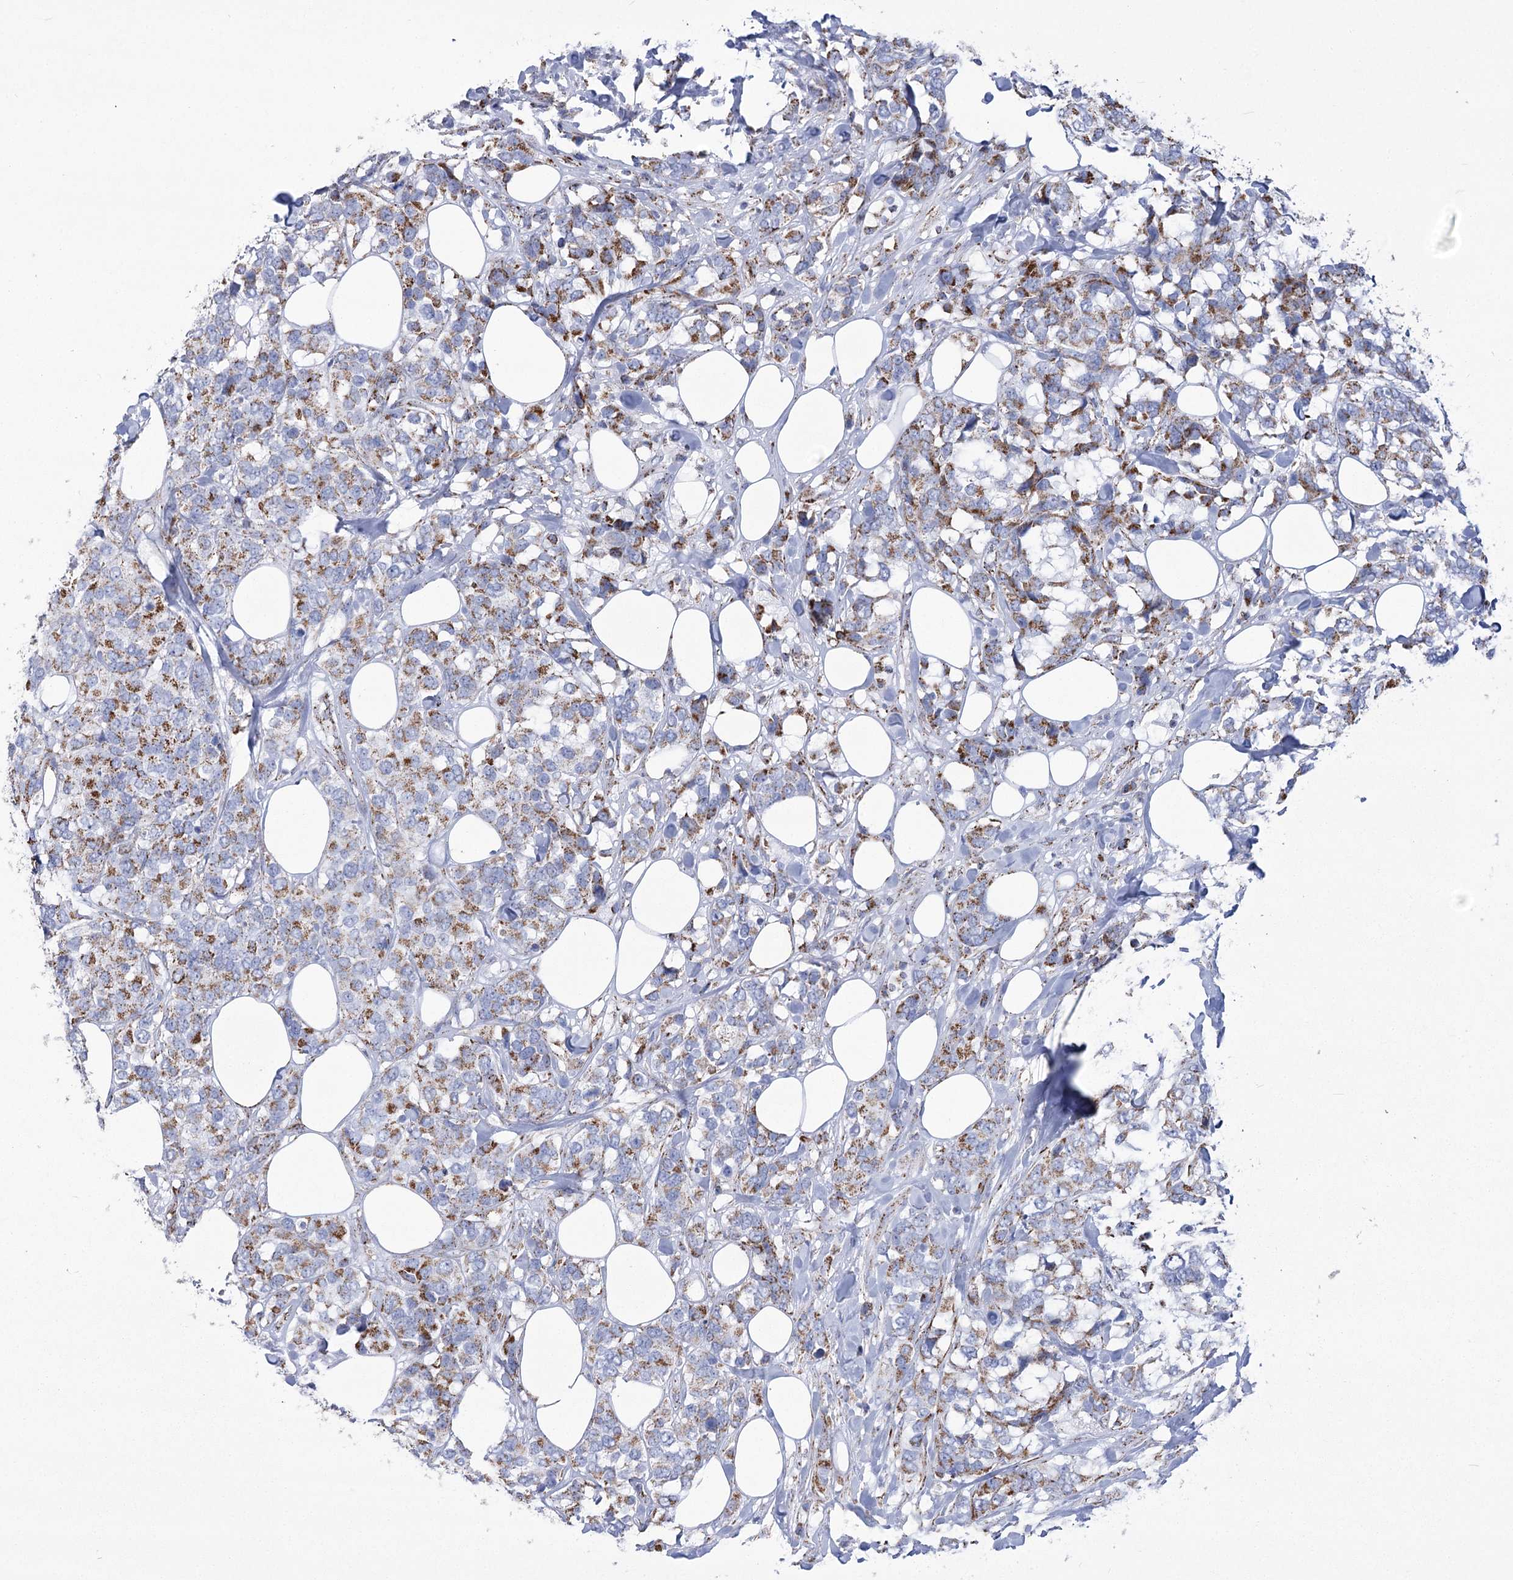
{"staining": {"intensity": "moderate", "quantity": ">75%", "location": "cytoplasmic/membranous"}, "tissue": "breast cancer", "cell_type": "Tumor cells", "image_type": "cancer", "snomed": [{"axis": "morphology", "description": "Lobular carcinoma"}, {"axis": "topography", "description": "Breast"}], "caption": "Breast lobular carcinoma tissue displays moderate cytoplasmic/membranous positivity in about >75% of tumor cells", "gene": "PDHB", "patient": {"sex": "female", "age": 59}}